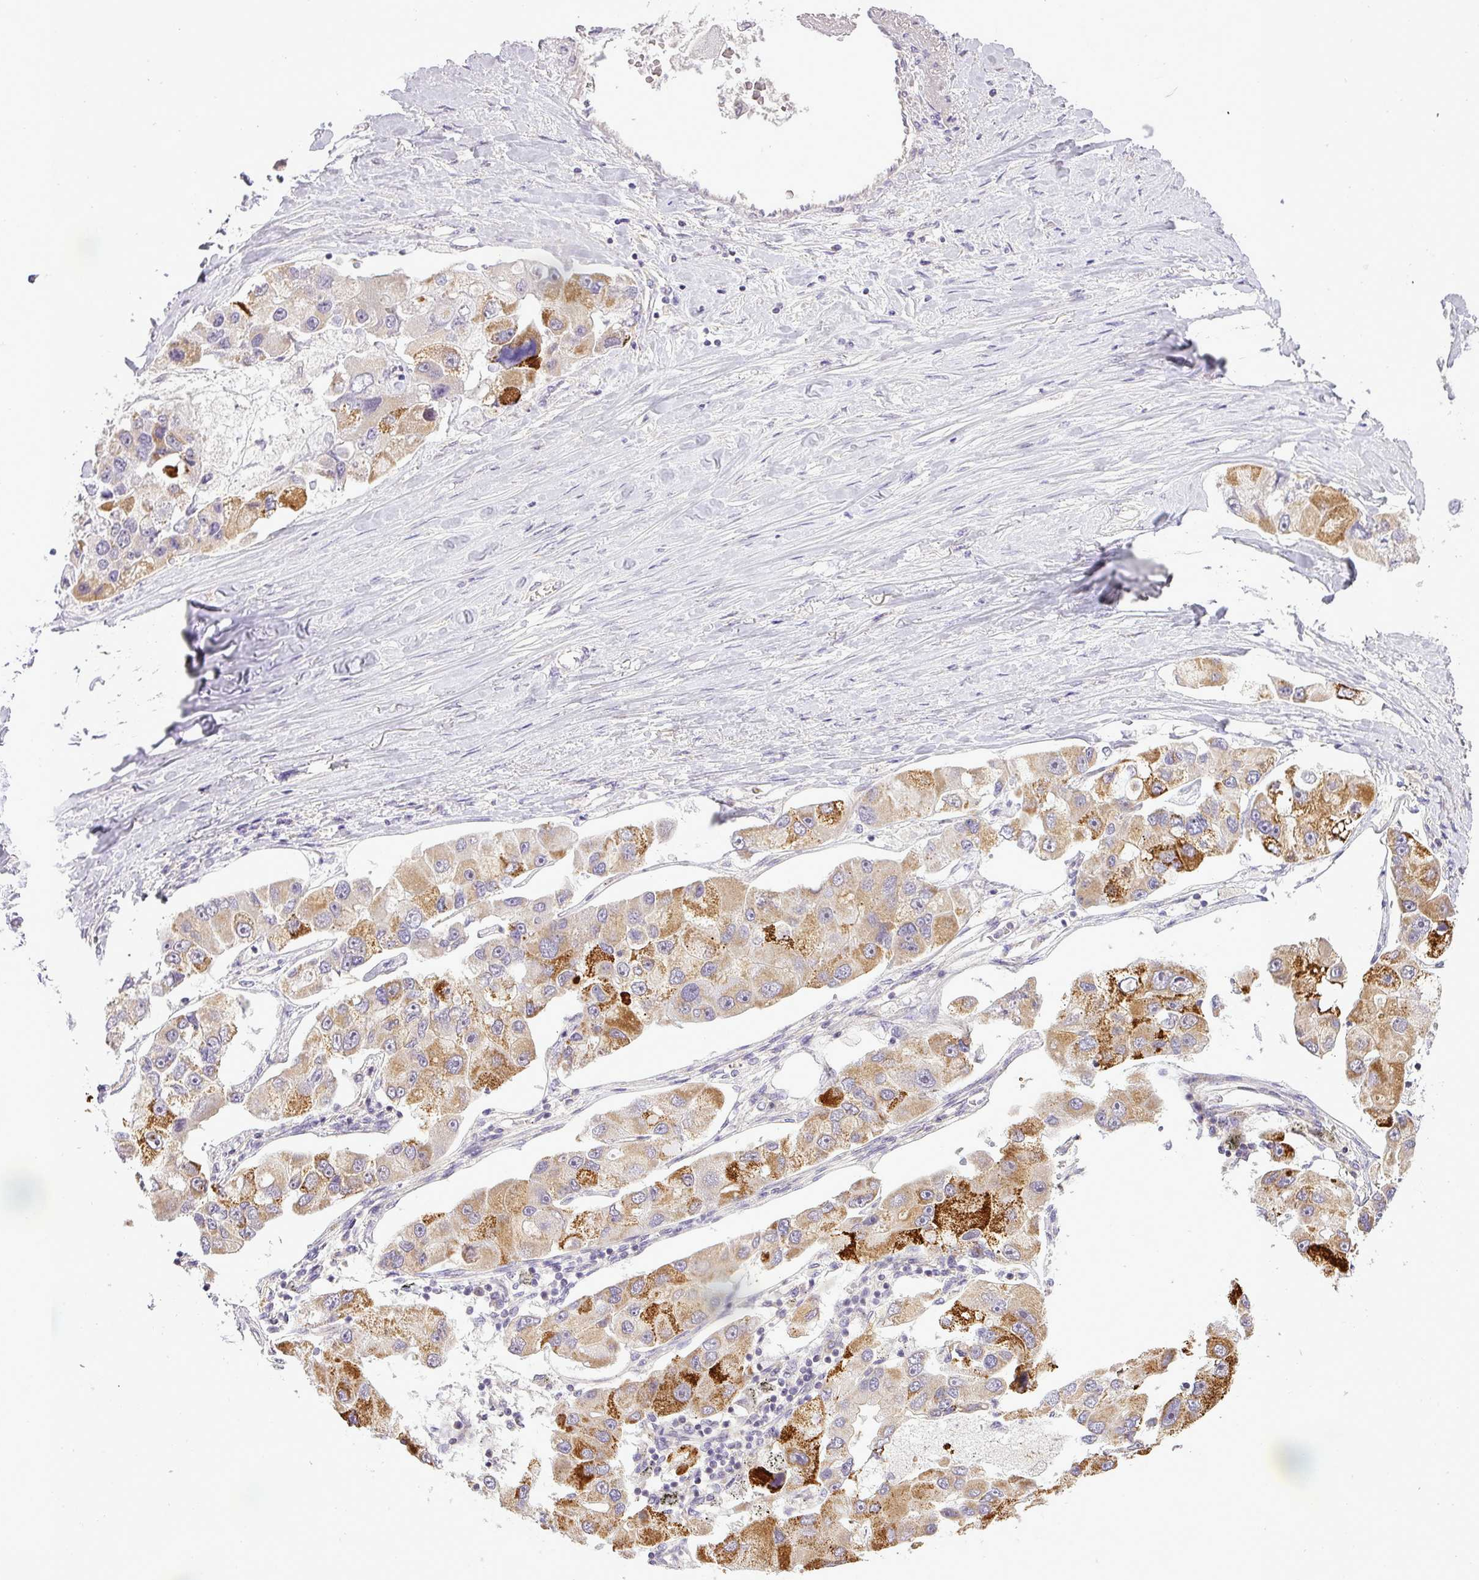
{"staining": {"intensity": "strong", "quantity": "<25%", "location": "cytoplasmic/membranous"}, "tissue": "lung cancer", "cell_type": "Tumor cells", "image_type": "cancer", "snomed": [{"axis": "morphology", "description": "Adenocarcinoma, NOS"}, {"axis": "topography", "description": "Lung"}], "caption": "This image shows immunohistochemistry staining of human lung adenocarcinoma, with medium strong cytoplasmic/membranous positivity in approximately <25% of tumor cells.", "gene": "ZDHHC1", "patient": {"sex": "female", "age": 54}}